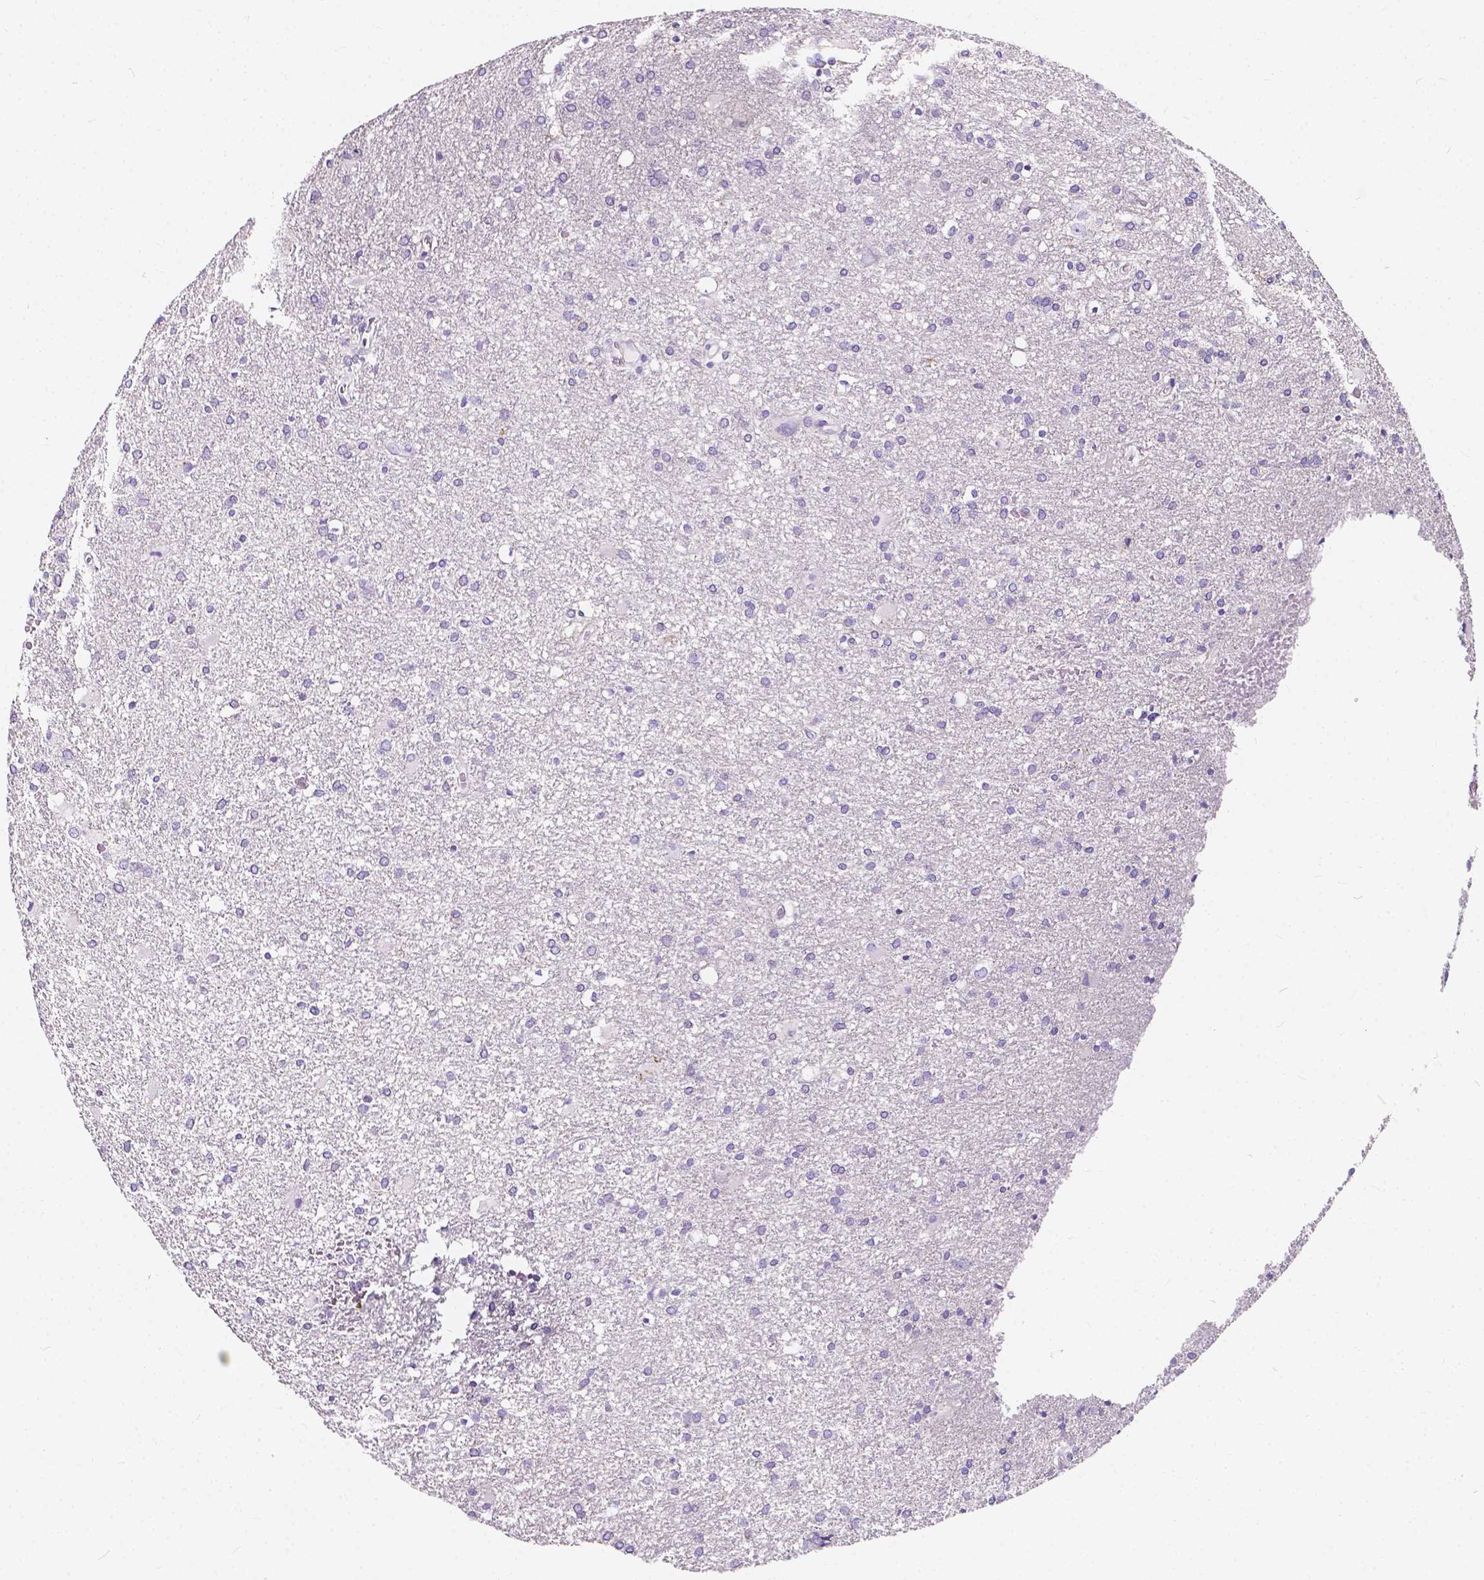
{"staining": {"intensity": "negative", "quantity": "none", "location": "none"}, "tissue": "glioma", "cell_type": "Tumor cells", "image_type": "cancer", "snomed": [{"axis": "morphology", "description": "Glioma, malignant, Low grade"}, {"axis": "topography", "description": "Brain"}], "caption": "Human glioma stained for a protein using immunohistochemistry (IHC) demonstrates no staining in tumor cells.", "gene": "CLSTN2", "patient": {"sex": "male", "age": 66}}